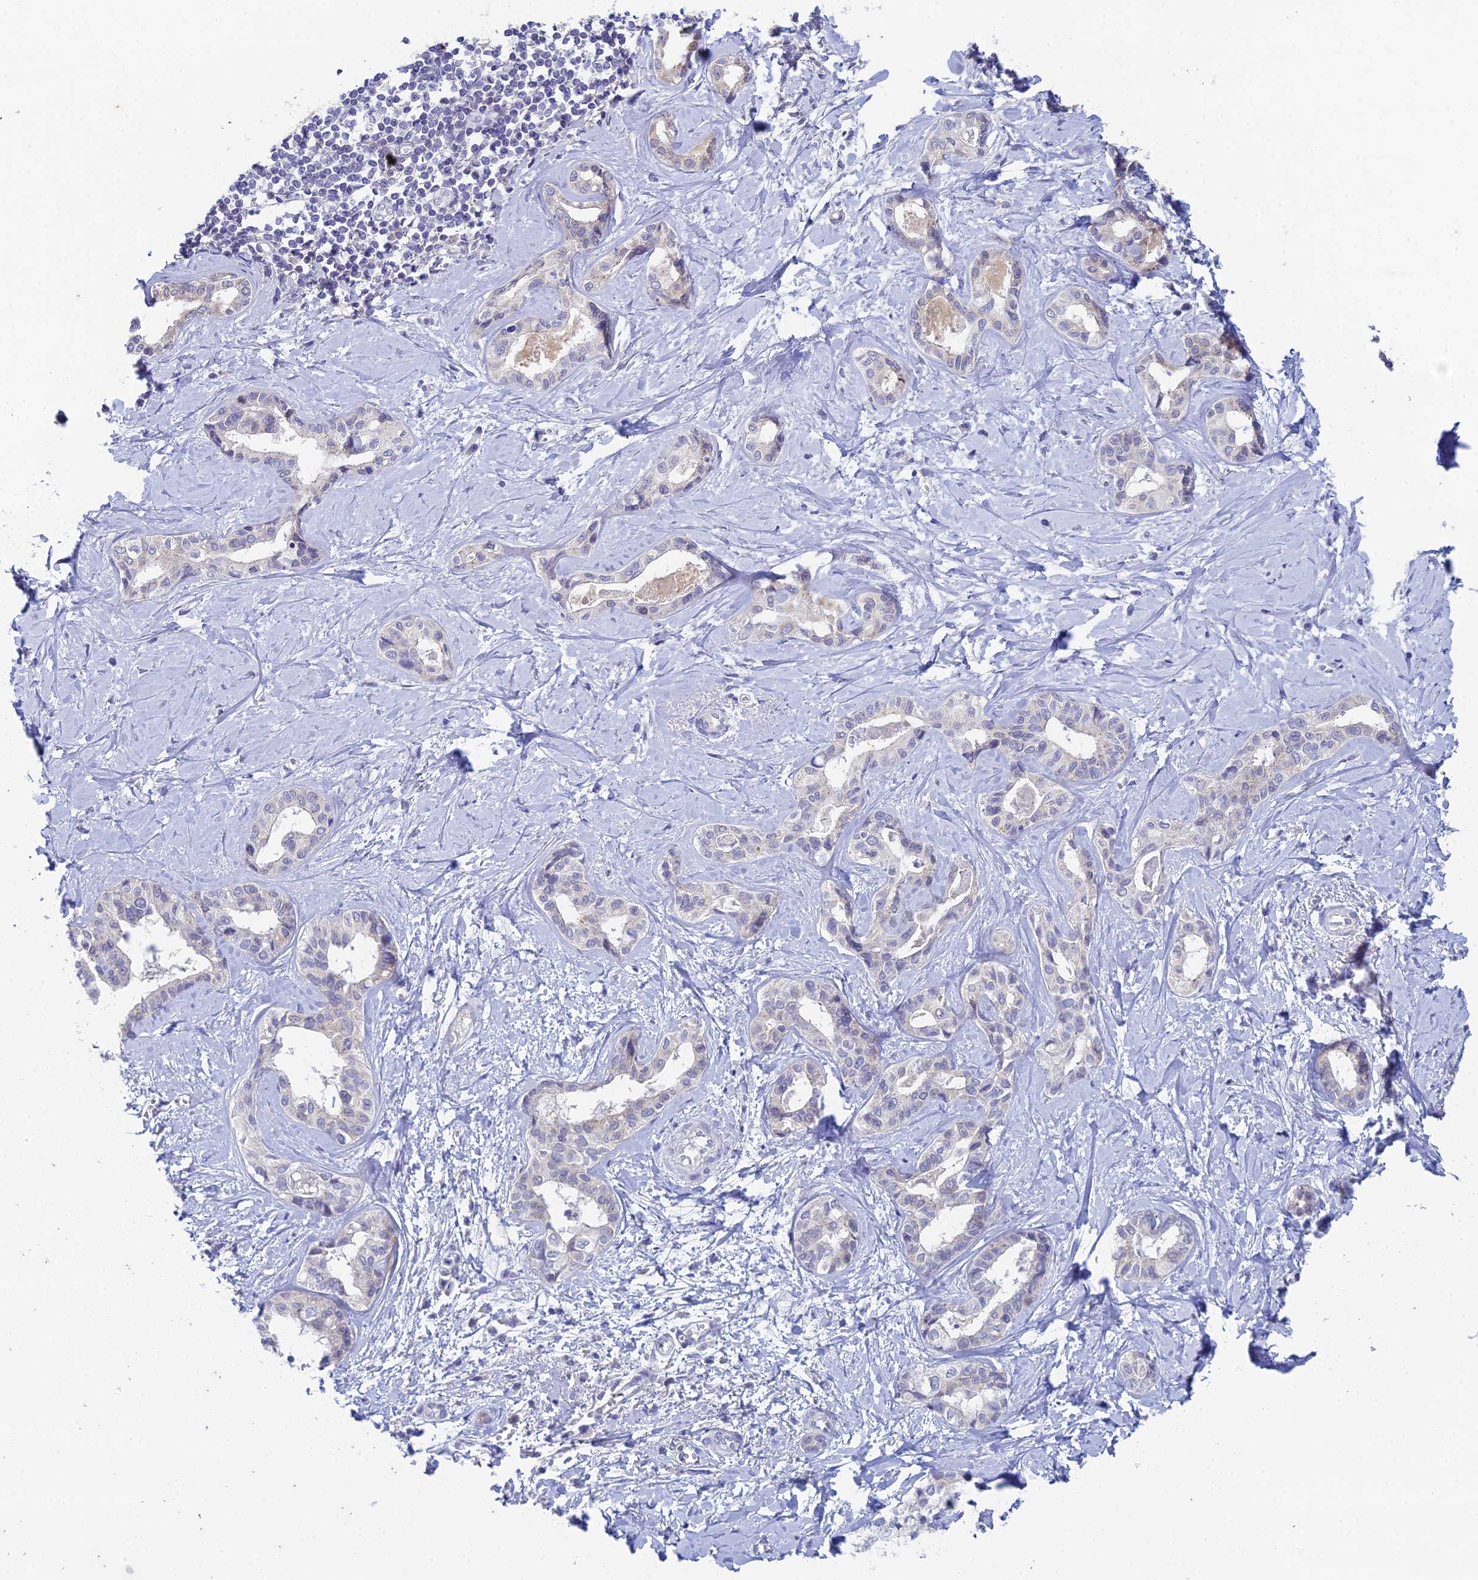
{"staining": {"intensity": "negative", "quantity": "none", "location": "none"}, "tissue": "liver cancer", "cell_type": "Tumor cells", "image_type": "cancer", "snomed": [{"axis": "morphology", "description": "Cholangiocarcinoma"}, {"axis": "topography", "description": "Liver"}], "caption": "An image of human liver cancer is negative for staining in tumor cells.", "gene": "EEF2KMT", "patient": {"sex": "female", "age": 77}}